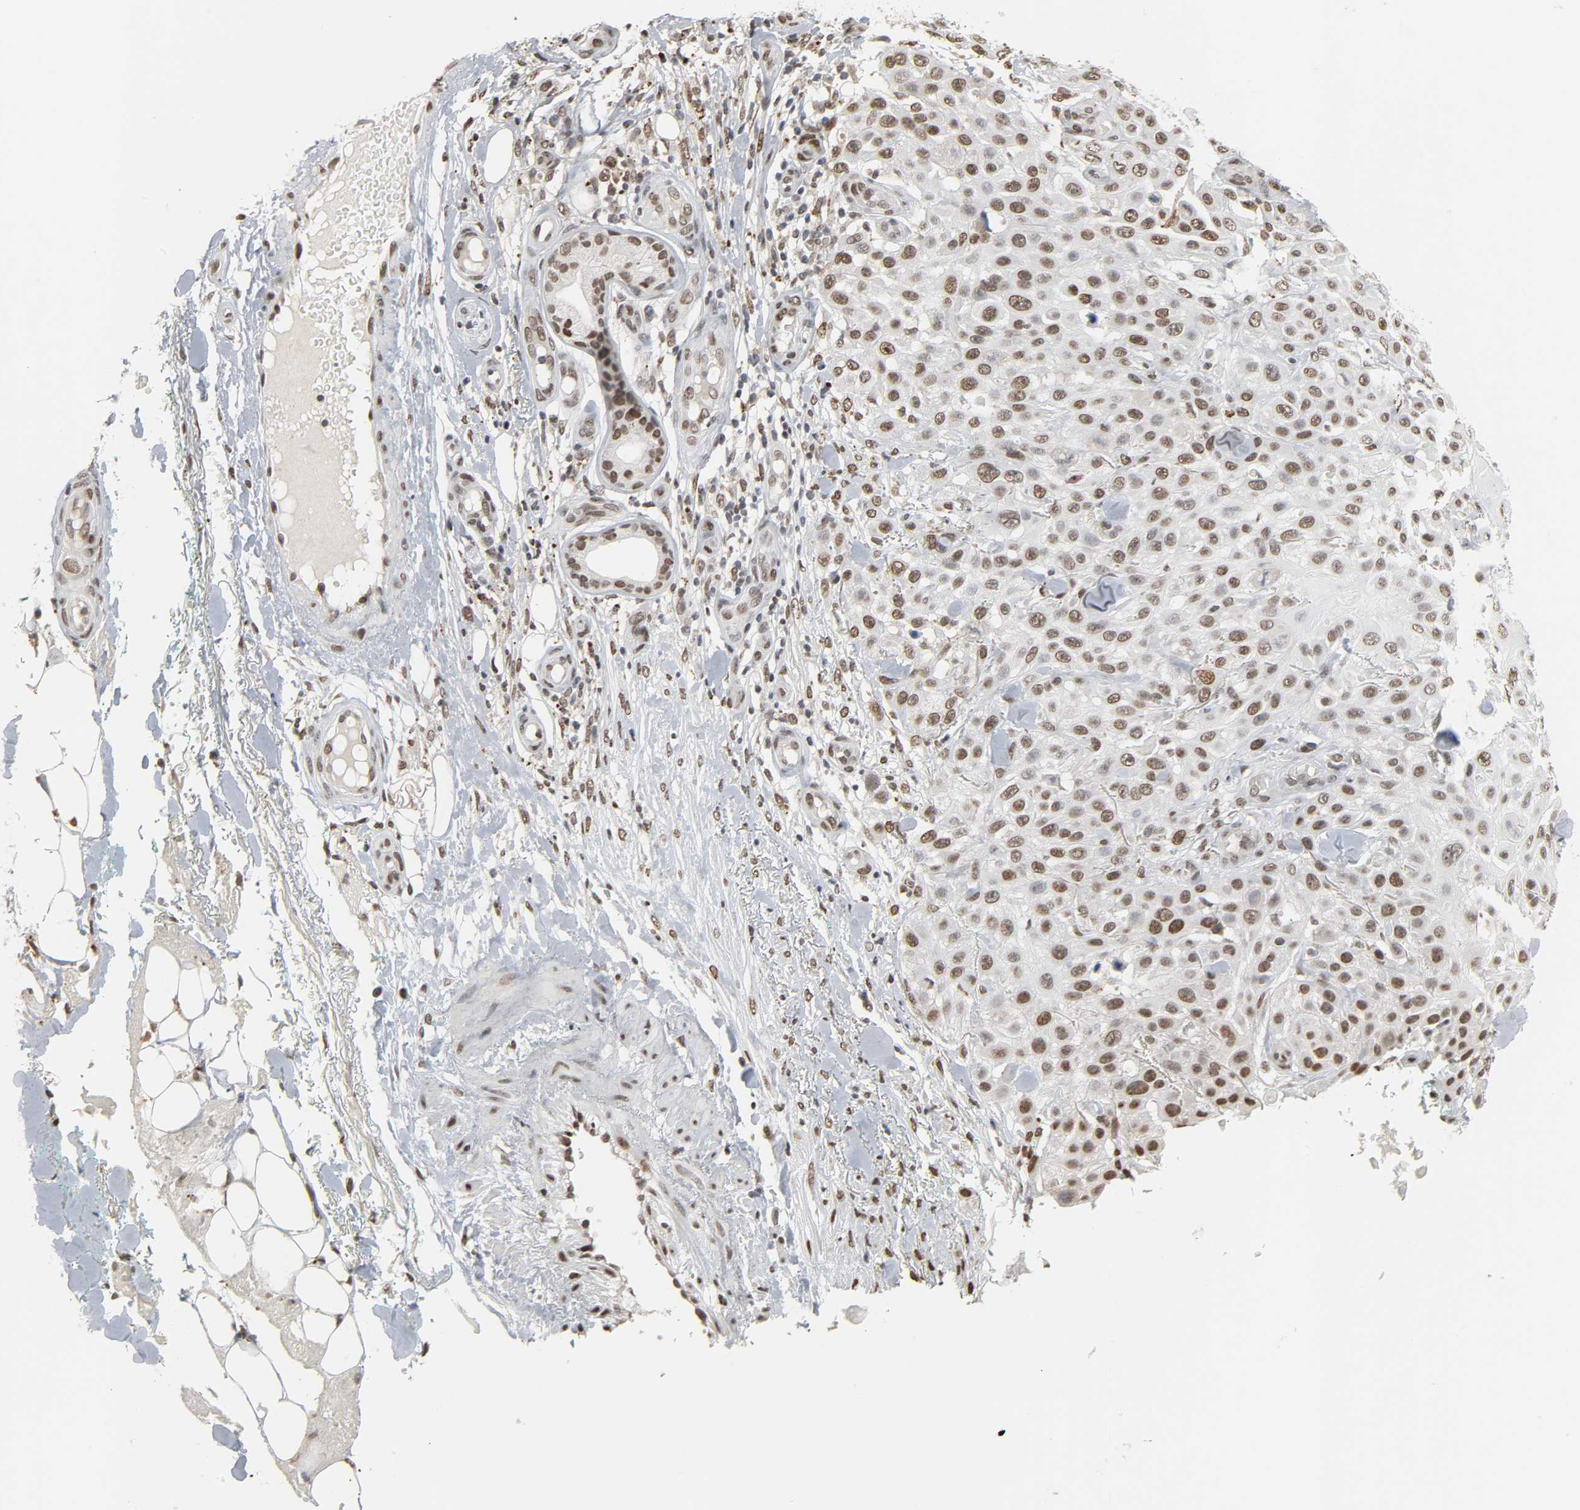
{"staining": {"intensity": "moderate", "quantity": "25%-75%", "location": "nuclear"}, "tissue": "skin cancer", "cell_type": "Tumor cells", "image_type": "cancer", "snomed": [{"axis": "morphology", "description": "Squamous cell carcinoma, NOS"}, {"axis": "topography", "description": "Skin"}], "caption": "This image demonstrates immunohistochemistry (IHC) staining of human skin cancer, with medium moderate nuclear positivity in approximately 25%-75% of tumor cells.", "gene": "DAZAP1", "patient": {"sex": "female", "age": 42}}